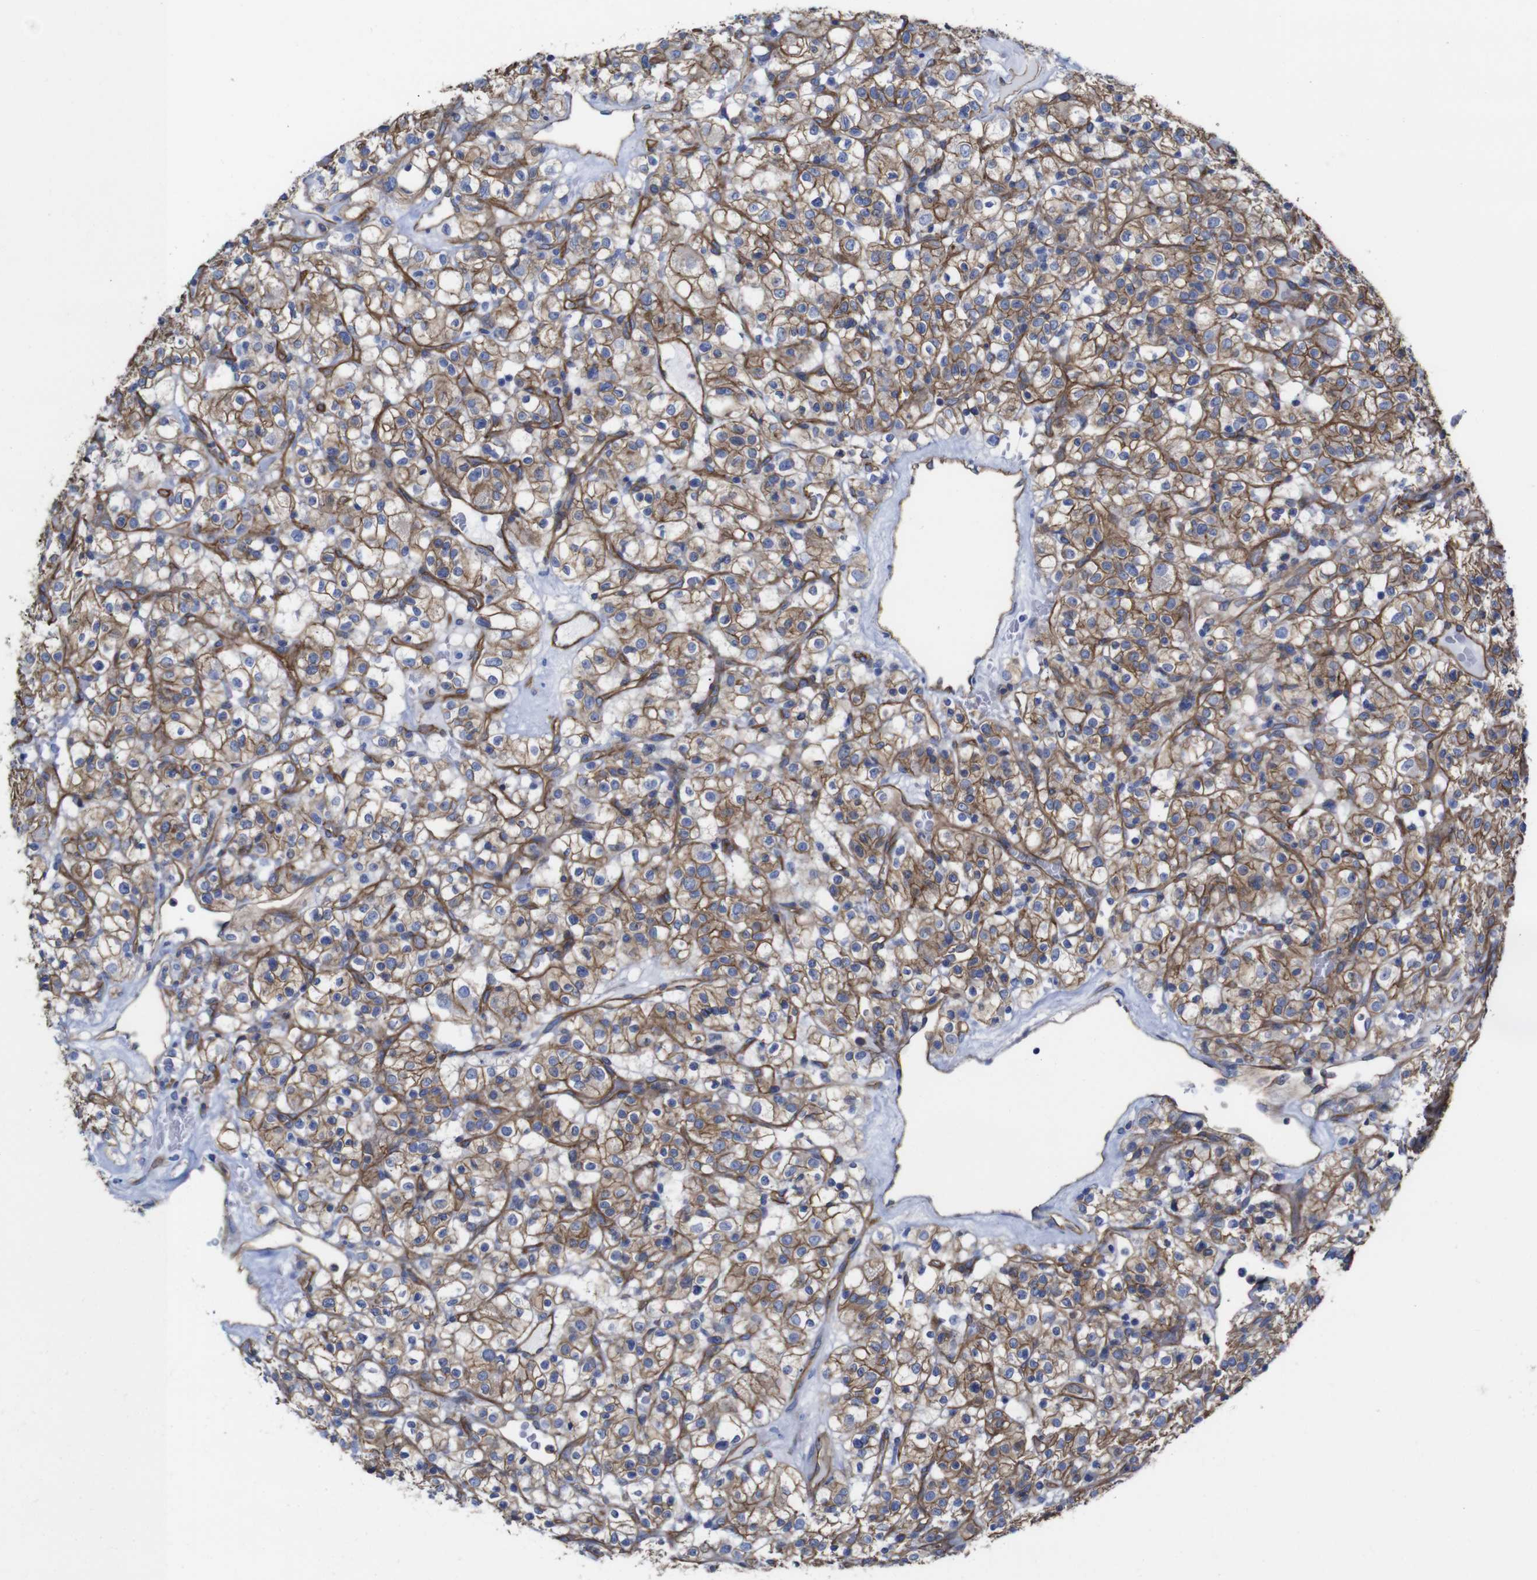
{"staining": {"intensity": "moderate", "quantity": ">75%", "location": "cytoplasmic/membranous"}, "tissue": "renal cancer", "cell_type": "Tumor cells", "image_type": "cancer", "snomed": [{"axis": "morphology", "description": "Normal tissue, NOS"}, {"axis": "morphology", "description": "Adenocarcinoma, NOS"}, {"axis": "topography", "description": "Kidney"}], "caption": "A brown stain highlights moderate cytoplasmic/membranous positivity of a protein in renal cancer tumor cells. Using DAB (3,3'-diaminobenzidine) (brown) and hematoxylin (blue) stains, captured at high magnification using brightfield microscopy.", "gene": "SPTBN1", "patient": {"sex": "female", "age": 72}}